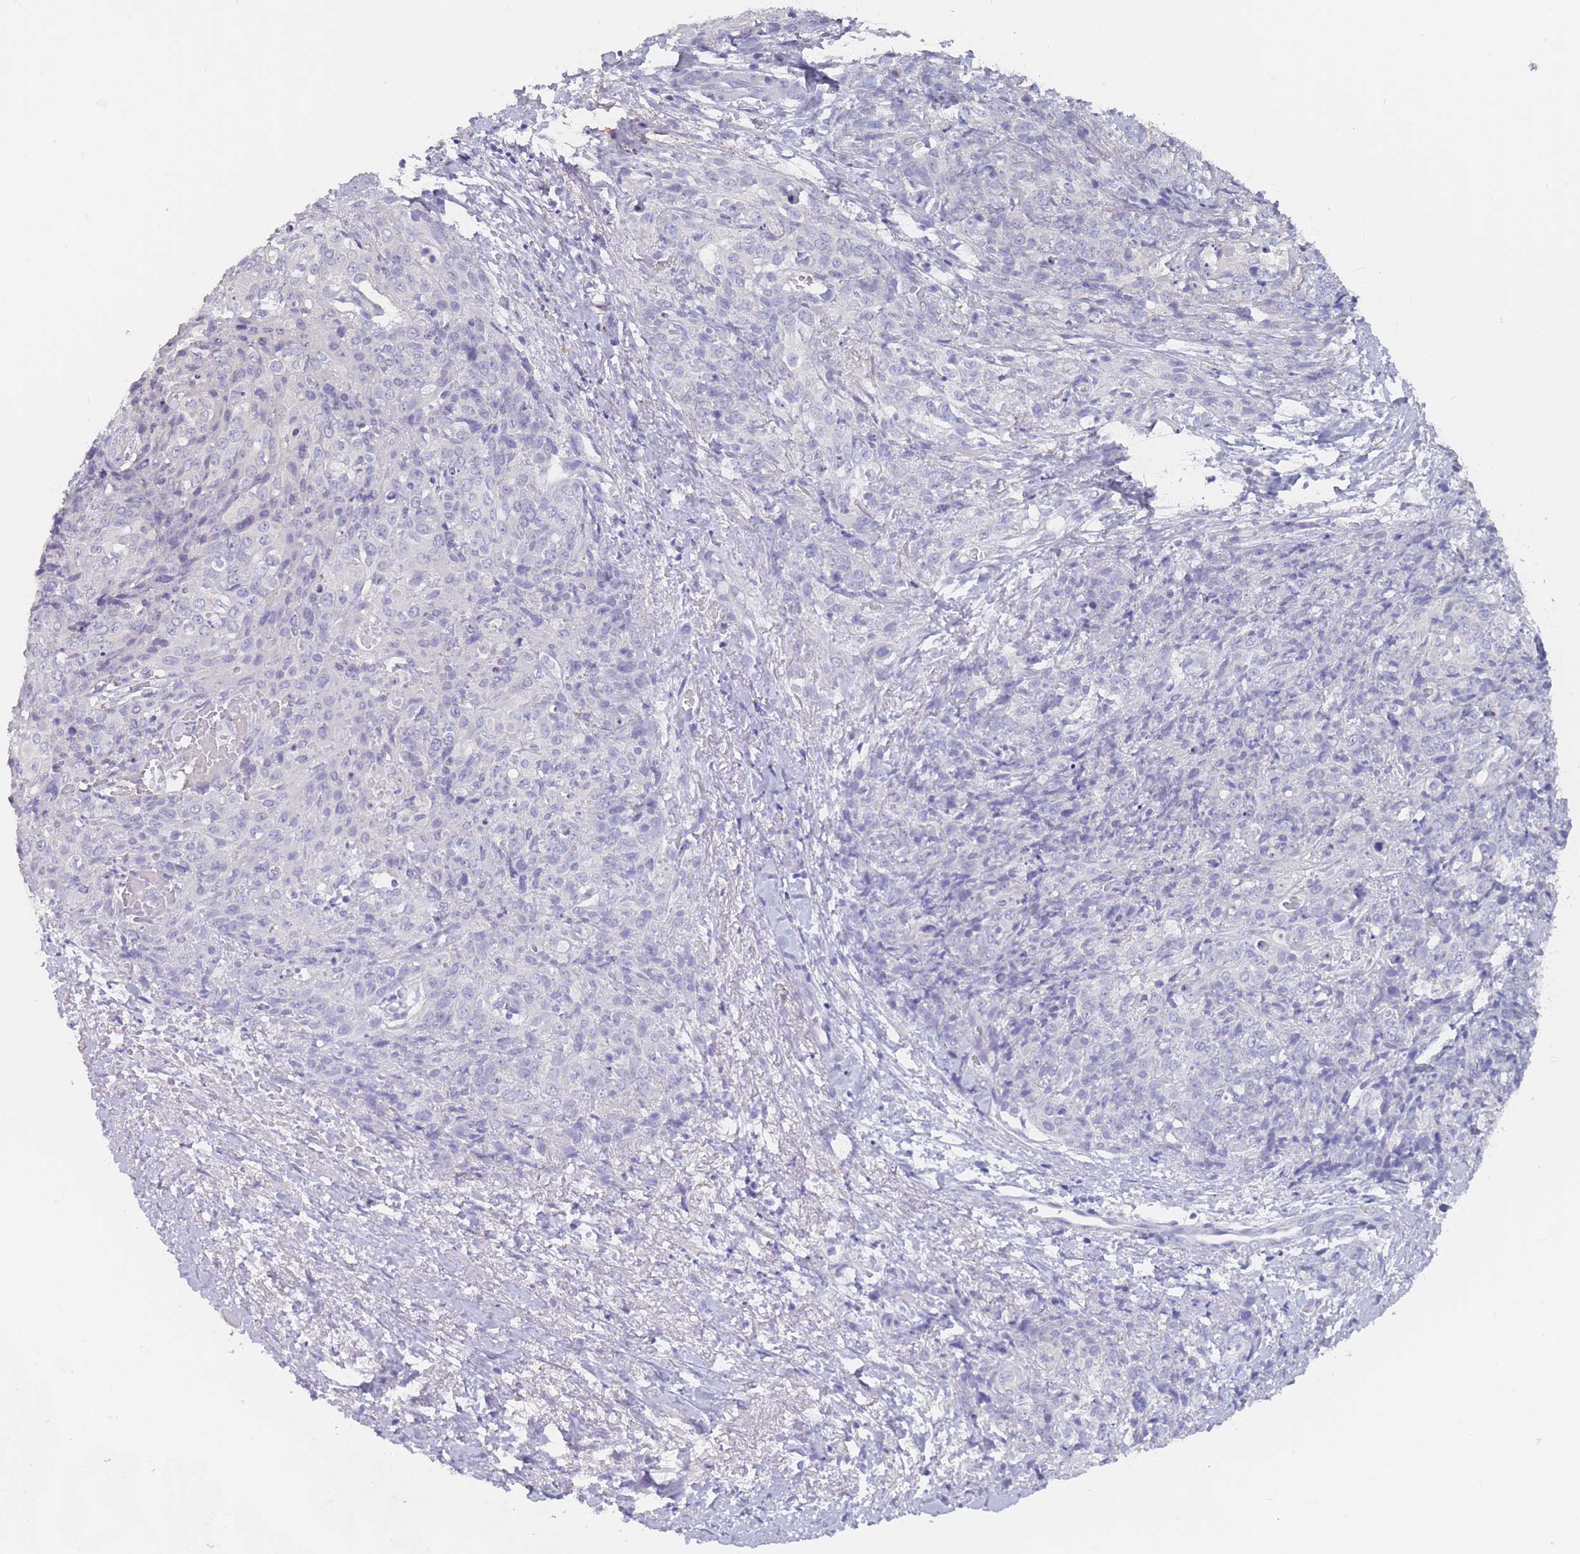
{"staining": {"intensity": "negative", "quantity": "none", "location": "none"}, "tissue": "skin cancer", "cell_type": "Tumor cells", "image_type": "cancer", "snomed": [{"axis": "morphology", "description": "Squamous cell carcinoma, NOS"}, {"axis": "topography", "description": "Skin"}, {"axis": "topography", "description": "Vulva"}], "caption": "Immunohistochemistry (IHC) micrograph of neoplastic tissue: skin squamous cell carcinoma stained with DAB shows no significant protein positivity in tumor cells. Brightfield microscopy of IHC stained with DAB (3,3'-diaminobenzidine) (brown) and hematoxylin (blue), captured at high magnification.", "gene": "CYP51A1", "patient": {"sex": "female", "age": 85}}